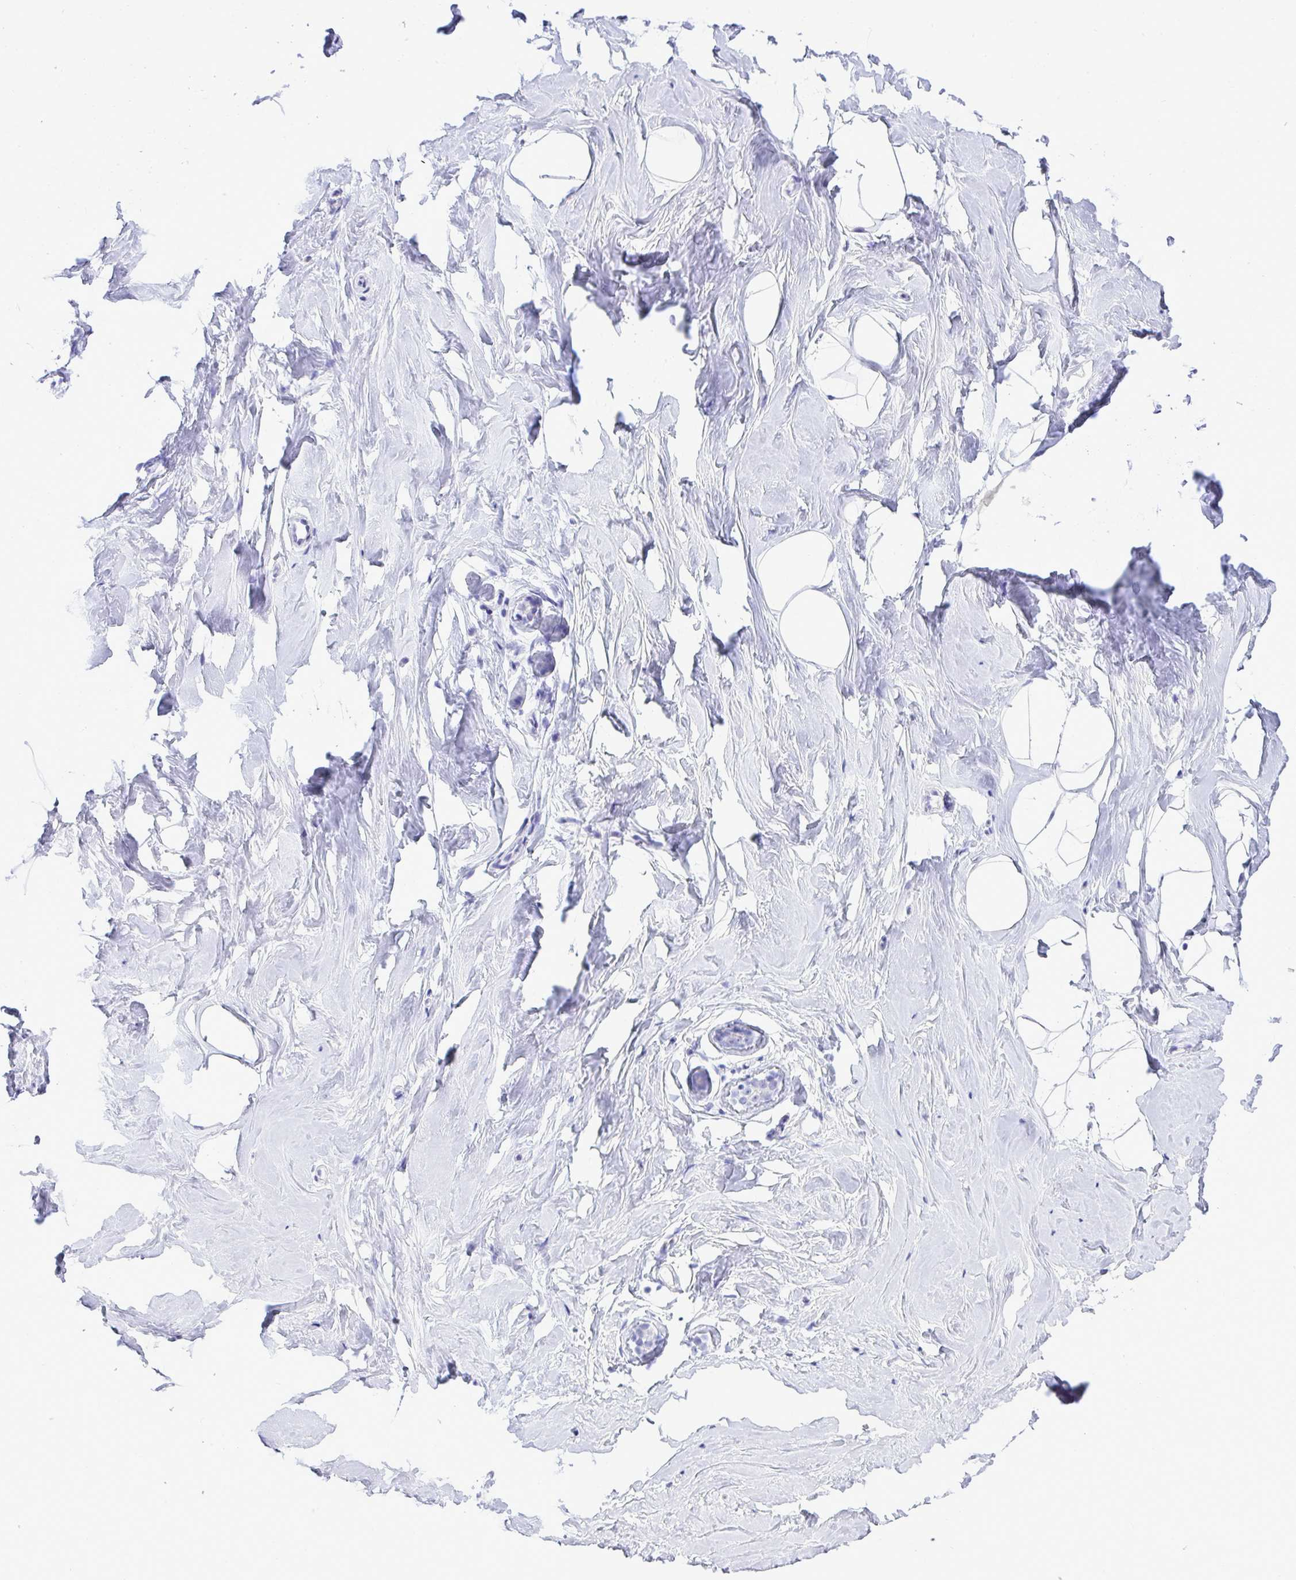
{"staining": {"intensity": "negative", "quantity": "none", "location": "none"}, "tissue": "breast", "cell_type": "Adipocytes", "image_type": "normal", "snomed": [{"axis": "morphology", "description": "Normal tissue, NOS"}, {"axis": "topography", "description": "Breast"}], "caption": "Immunohistochemistry micrograph of normal human breast stained for a protein (brown), which exhibits no positivity in adipocytes.", "gene": "PGM2L1", "patient": {"sex": "female", "age": 32}}